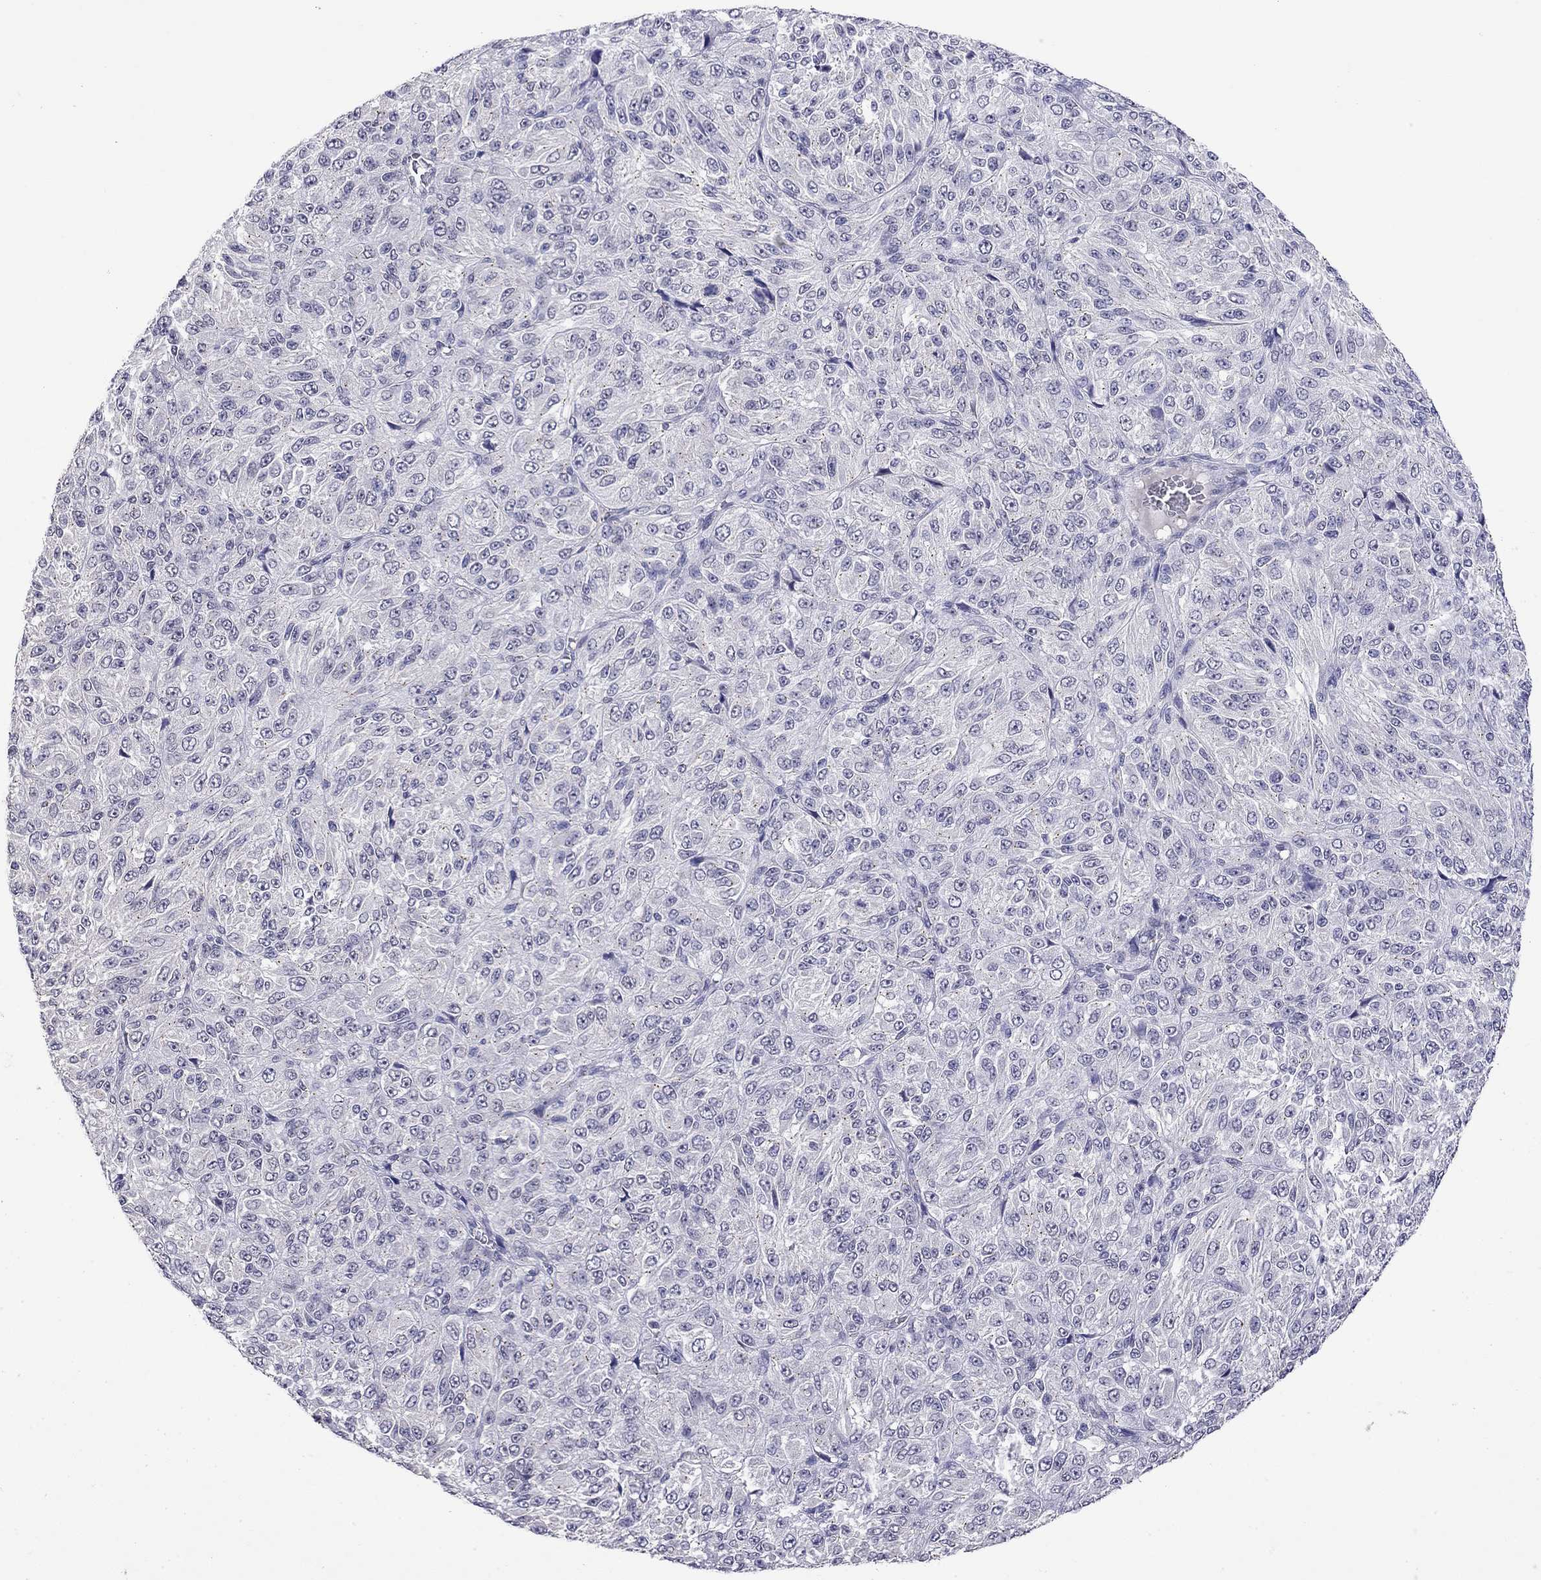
{"staining": {"intensity": "negative", "quantity": "none", "location": "none"}, "tissue": "melanoma", "cell_type": "Tumor cells", "image_type": "cancer", "snomed": [{"axis": "morphology", "description": "Malignant melanoma, Metastatic site"}, {"axis": "topography", "description": "Brain"}], "caption": "High magnification brightfield microscopy of melanoma stained with DAB (3,3'-diaminobenzidine) (brown) and counterstained with hematoxylin (blue): tumor cells show no significant expression.", "gene": "WNK3", "patient": {"sex": "female", "age": 56}}